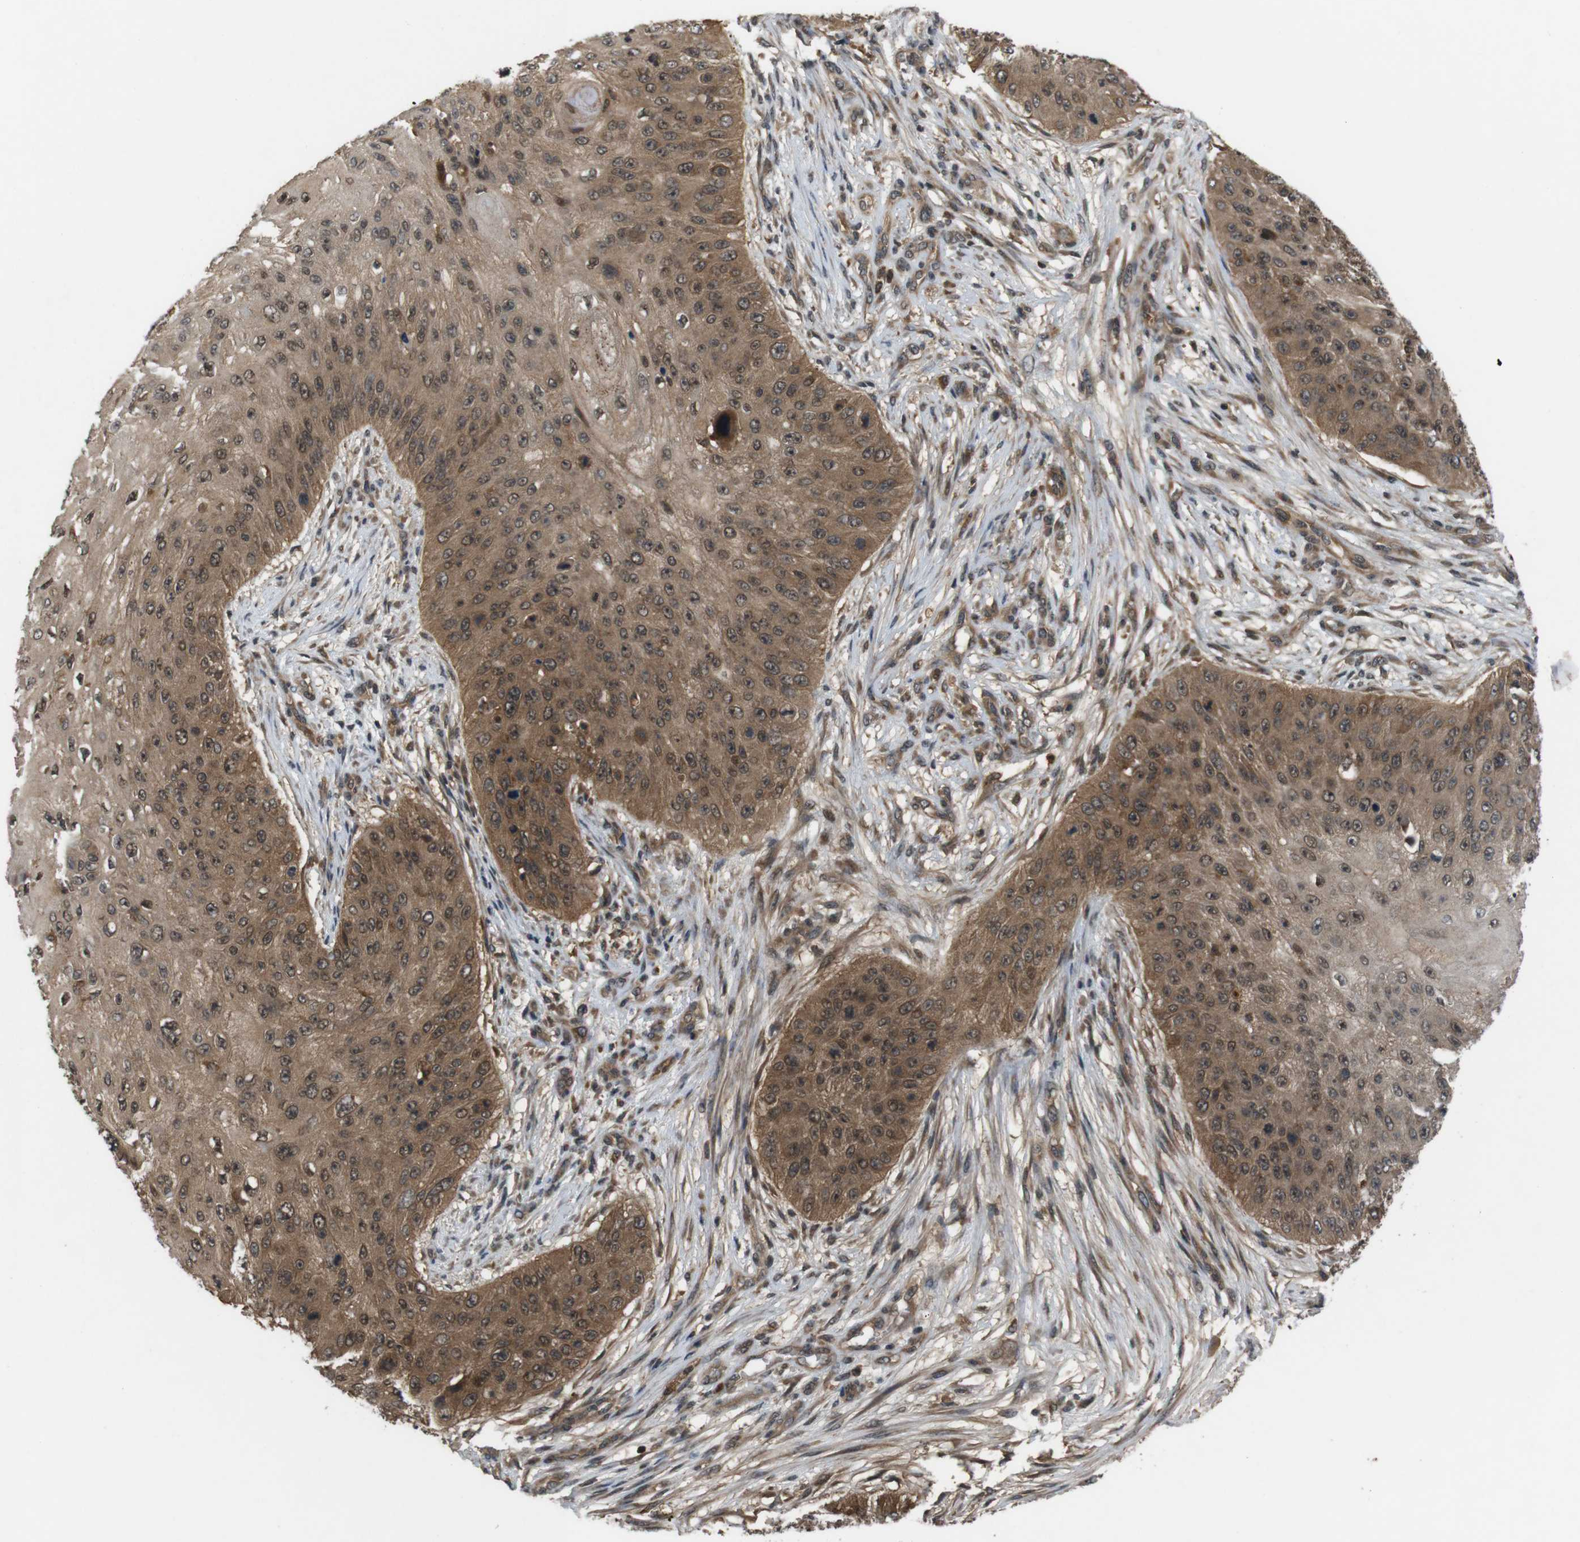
{"staining": {"intensity": "moderate", "quantity": ">75%", "location": "cytoplasmic/membranous,nuclear"}, "tissue": "skin cancer", "cell_type": "Tumor cells", "image_type": "cancer", "snomed": [{"axis": "morphology", "description": "Squamous cell carcinoma, NOS"}, {"axis": "topography", "description": "Skin"}], "caption": "Moderate cytoplasmic/membranous and nuclear expression for a protein is appreciated in about >75% of tumor cells of skin squamous cell carcinoma using IHC.", "gene": "NFKBIE", "patient": {"sex": "female", "age": 80}}